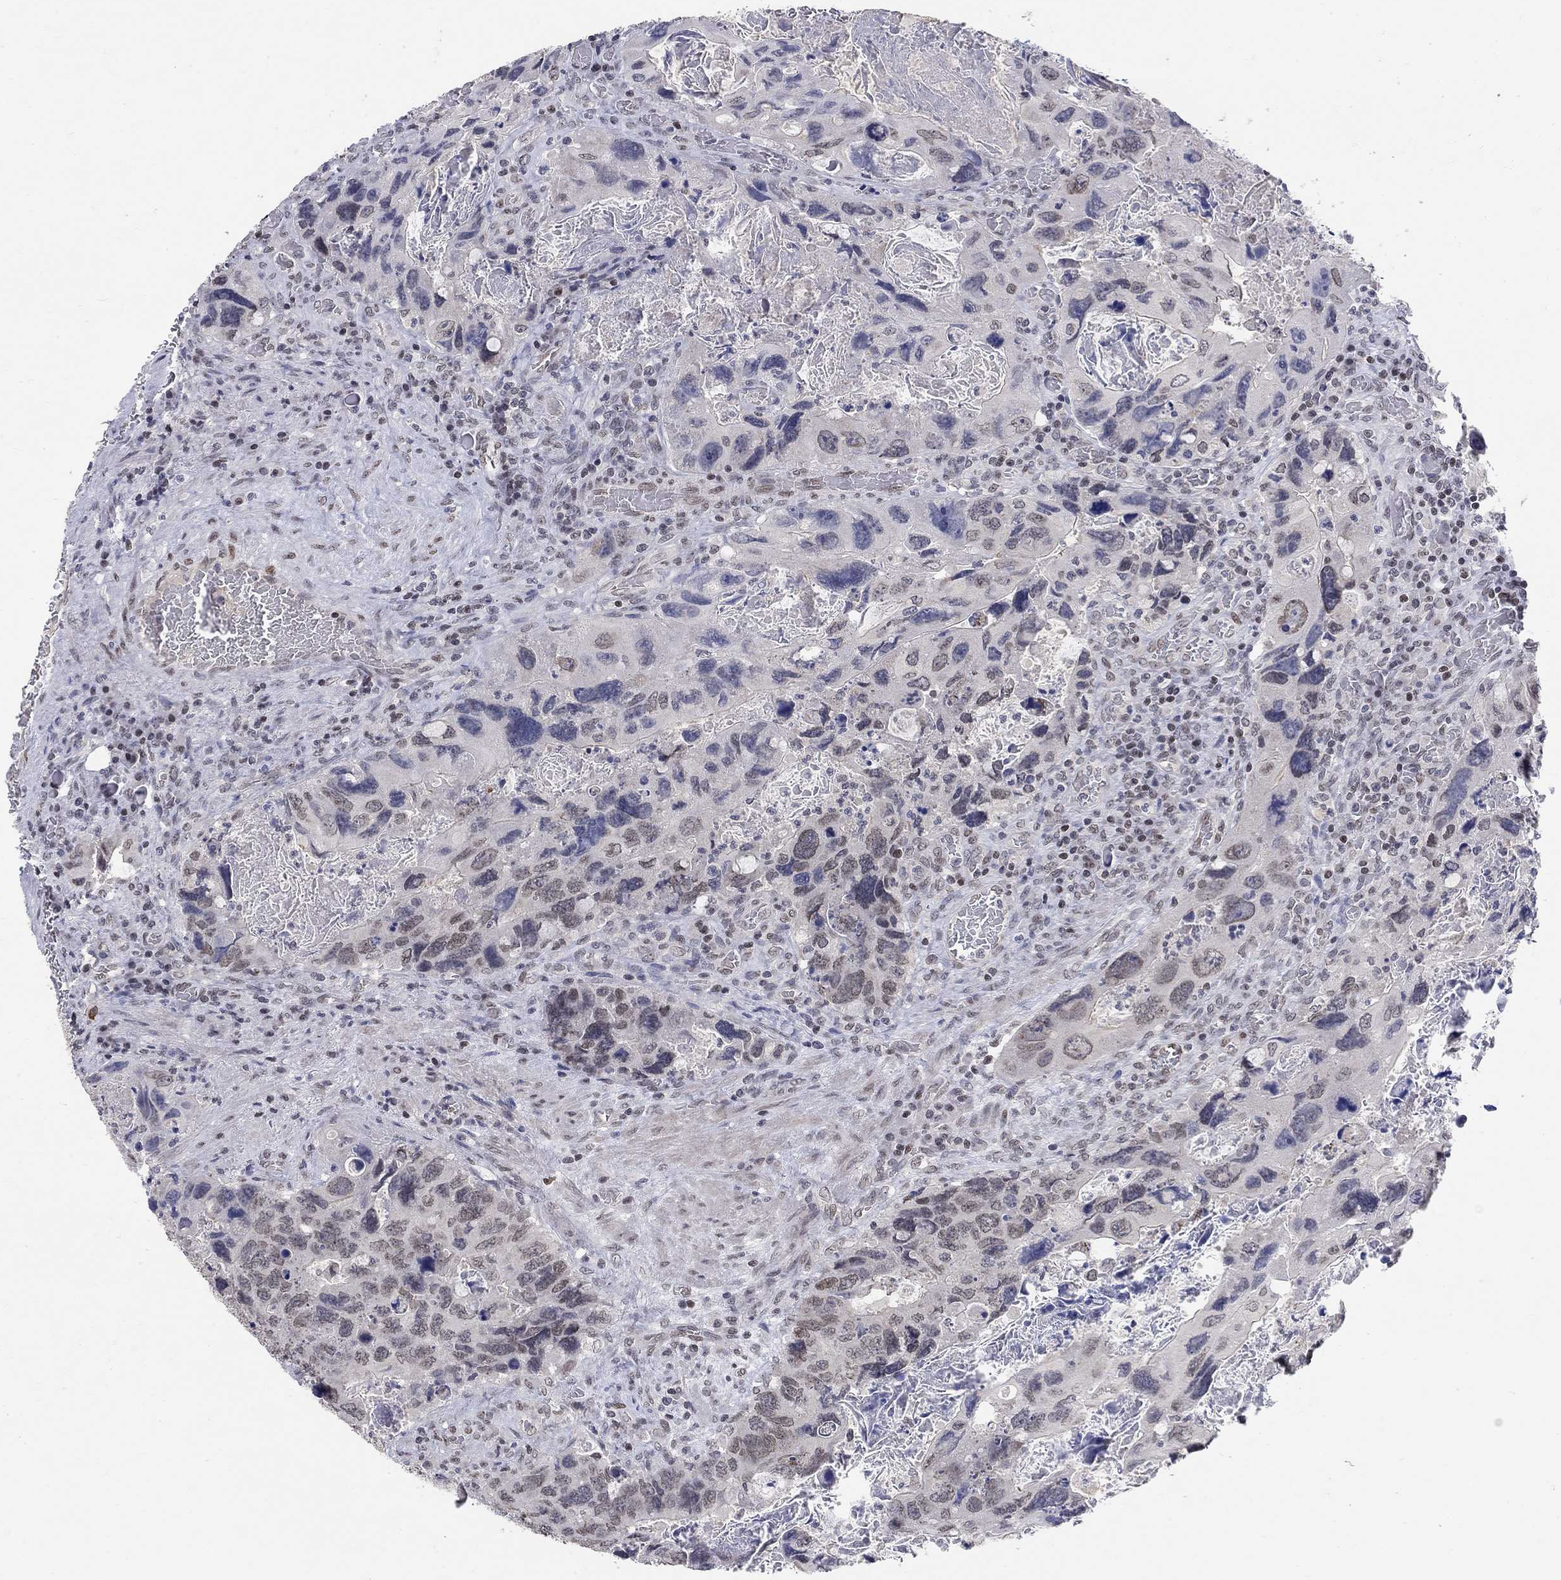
{"staining": {"intensity": "negative", "quantity": "none", "location": "none"}, "tissue": "colorectal cancer", "cell_type": "Tumor cells", "image_type": "cancer", "snomed": [{"axis": "morphology", "description": "Adenocarcinoma, NOS"}, {"axis": "topography", "description": "Rectum"}], "caption": "Tumor cells show no significant positivity in colorectal cancer. The staining is performed using DAB brown chromogen with nuclei counter-stained in using hematoxylin.", "gene": "KLF12", "patient": {"sex": "male", "age": 62}}